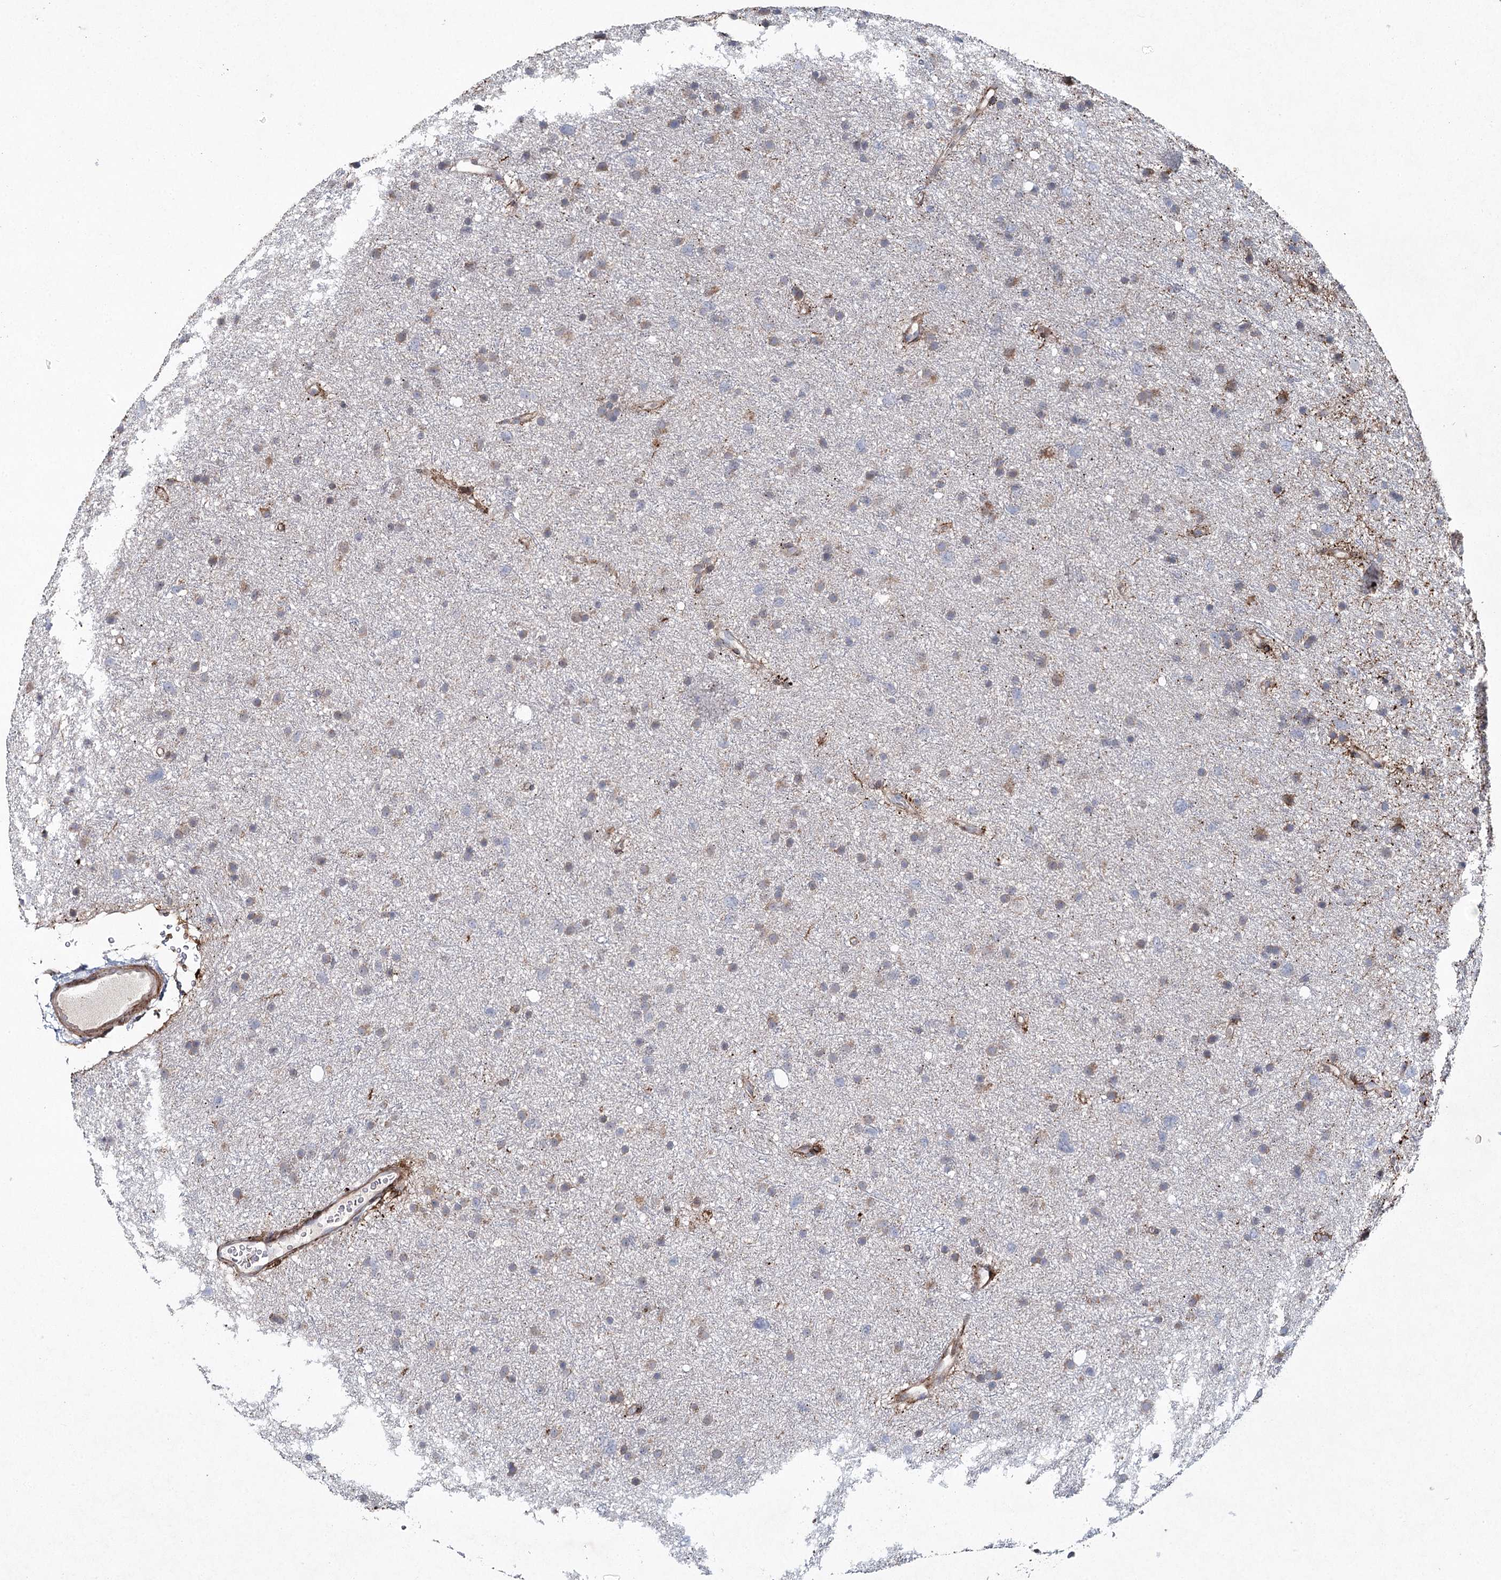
{"staining": {"intensity": "negative", "quantity": "none", "location": "none"}, "tissue": "glioma", "cell_type": "Tumor cells", "image_type": "cancer", "snomed": [{"axis": "morphology", "description": "Glioma, malignant, Low grade"}, {"axis": "topography", "description": "Cerebral cortex"}], "caption": "An IHC micrograph of low-grade glioma (malignant) is shown. There is no staining in tumor cells of low-grade glioma (malignant).", "gene": "DCUN1D4", "patient": {"sex": "female", "age": 39}}